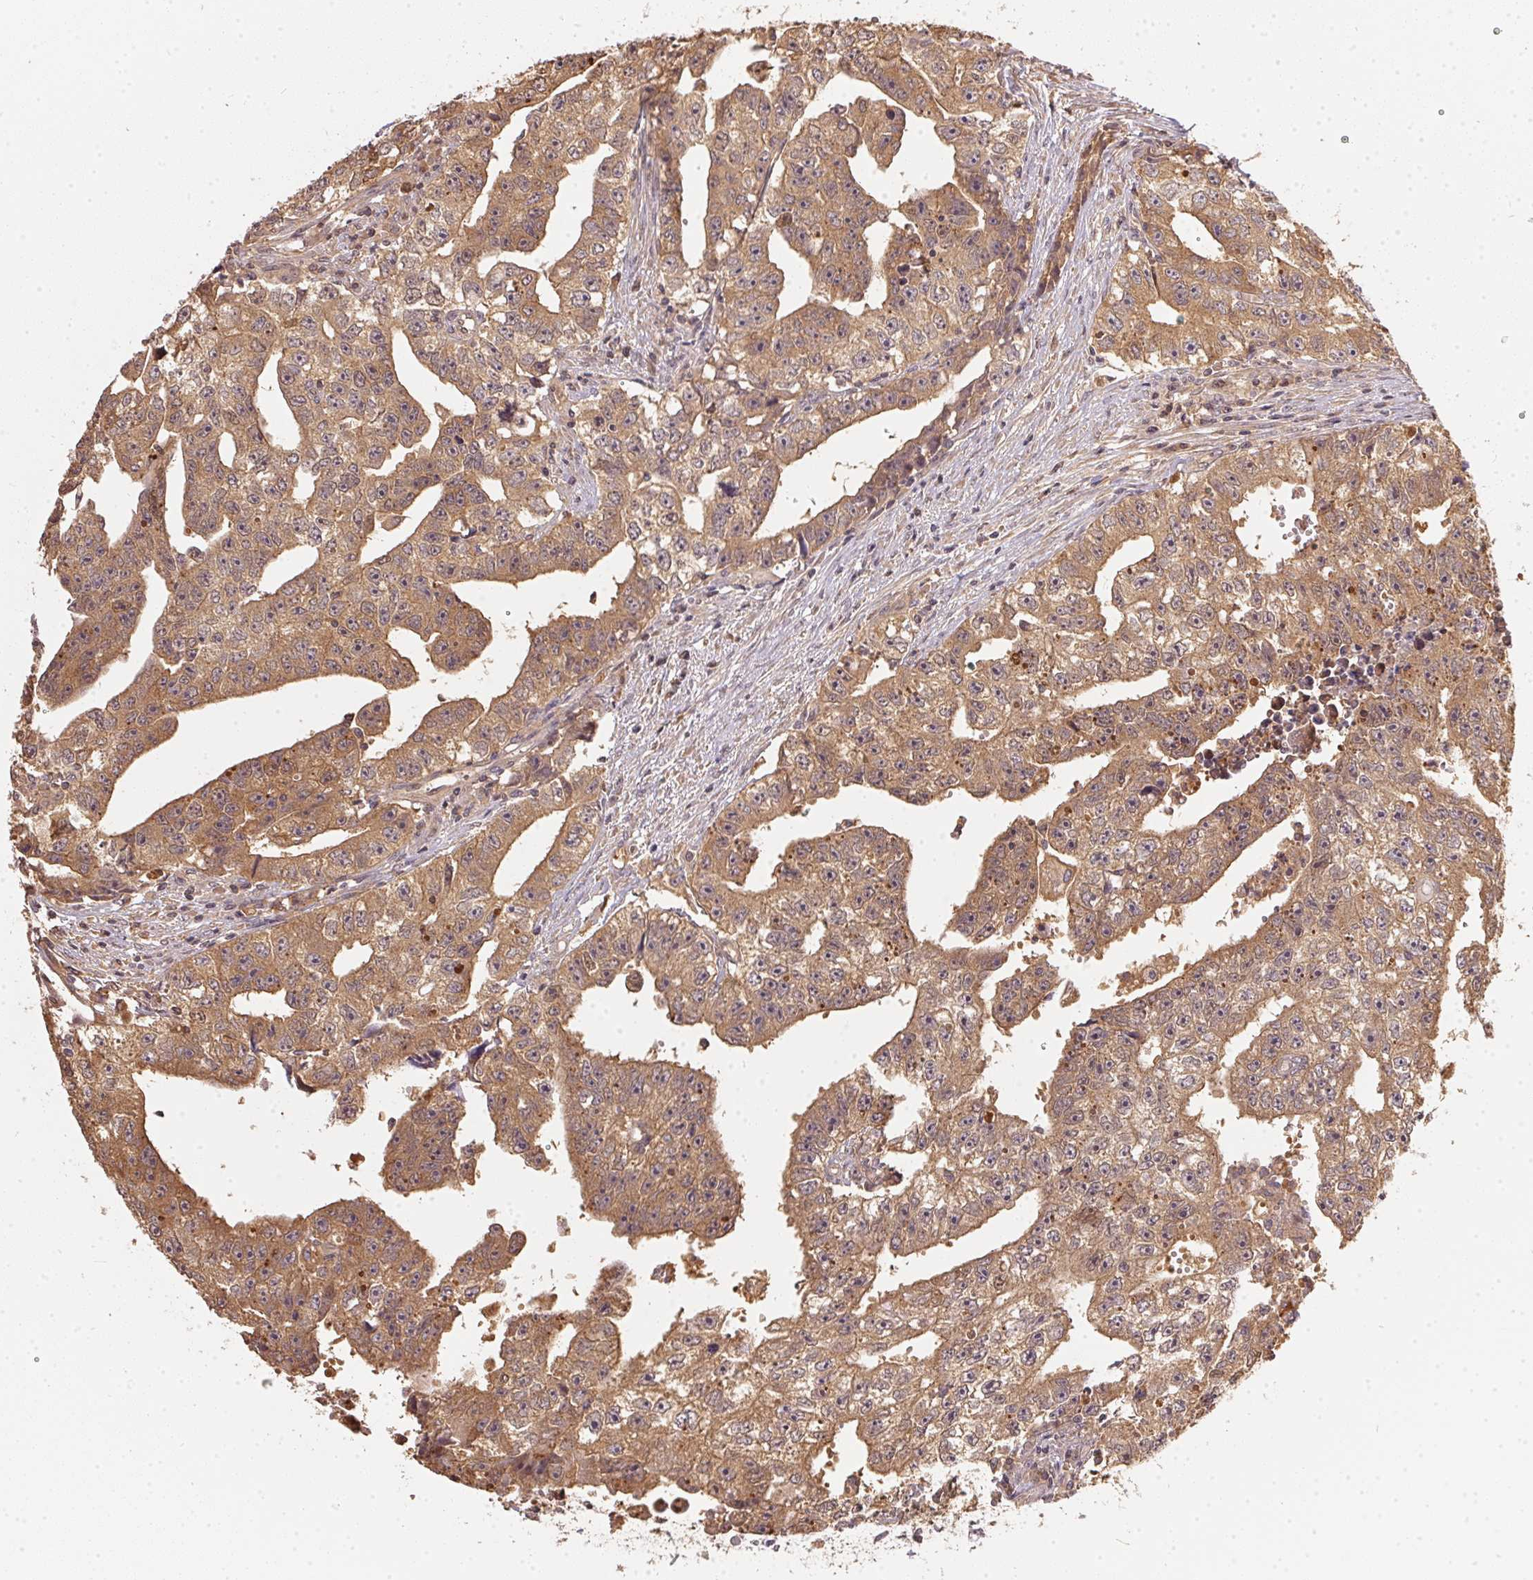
{"staining": {"intensity": "moderate", "quantity": ">75%", "location": "cytoplasmic/membranous"}, "tissue": "testis cancer", "cell_type": "Tumor cells", "image_type": "cancer", "snomed": [{"axis": "morphology", "description": "Carcinoma, Embryonal, NOS"}, {"axis": "morphology", "description": "Teratoma, malignant, NOS"}, {"axis": "topography", "description": "Testis"}], "caption": "Immunohistochemical staining of testis embryonal carcinoma shows moderate cytoplasmic/membranous protein positivity in about >75% of tumor cells.", "gene": "BLMH", "patient": {"sex": "male", "age": 24}}